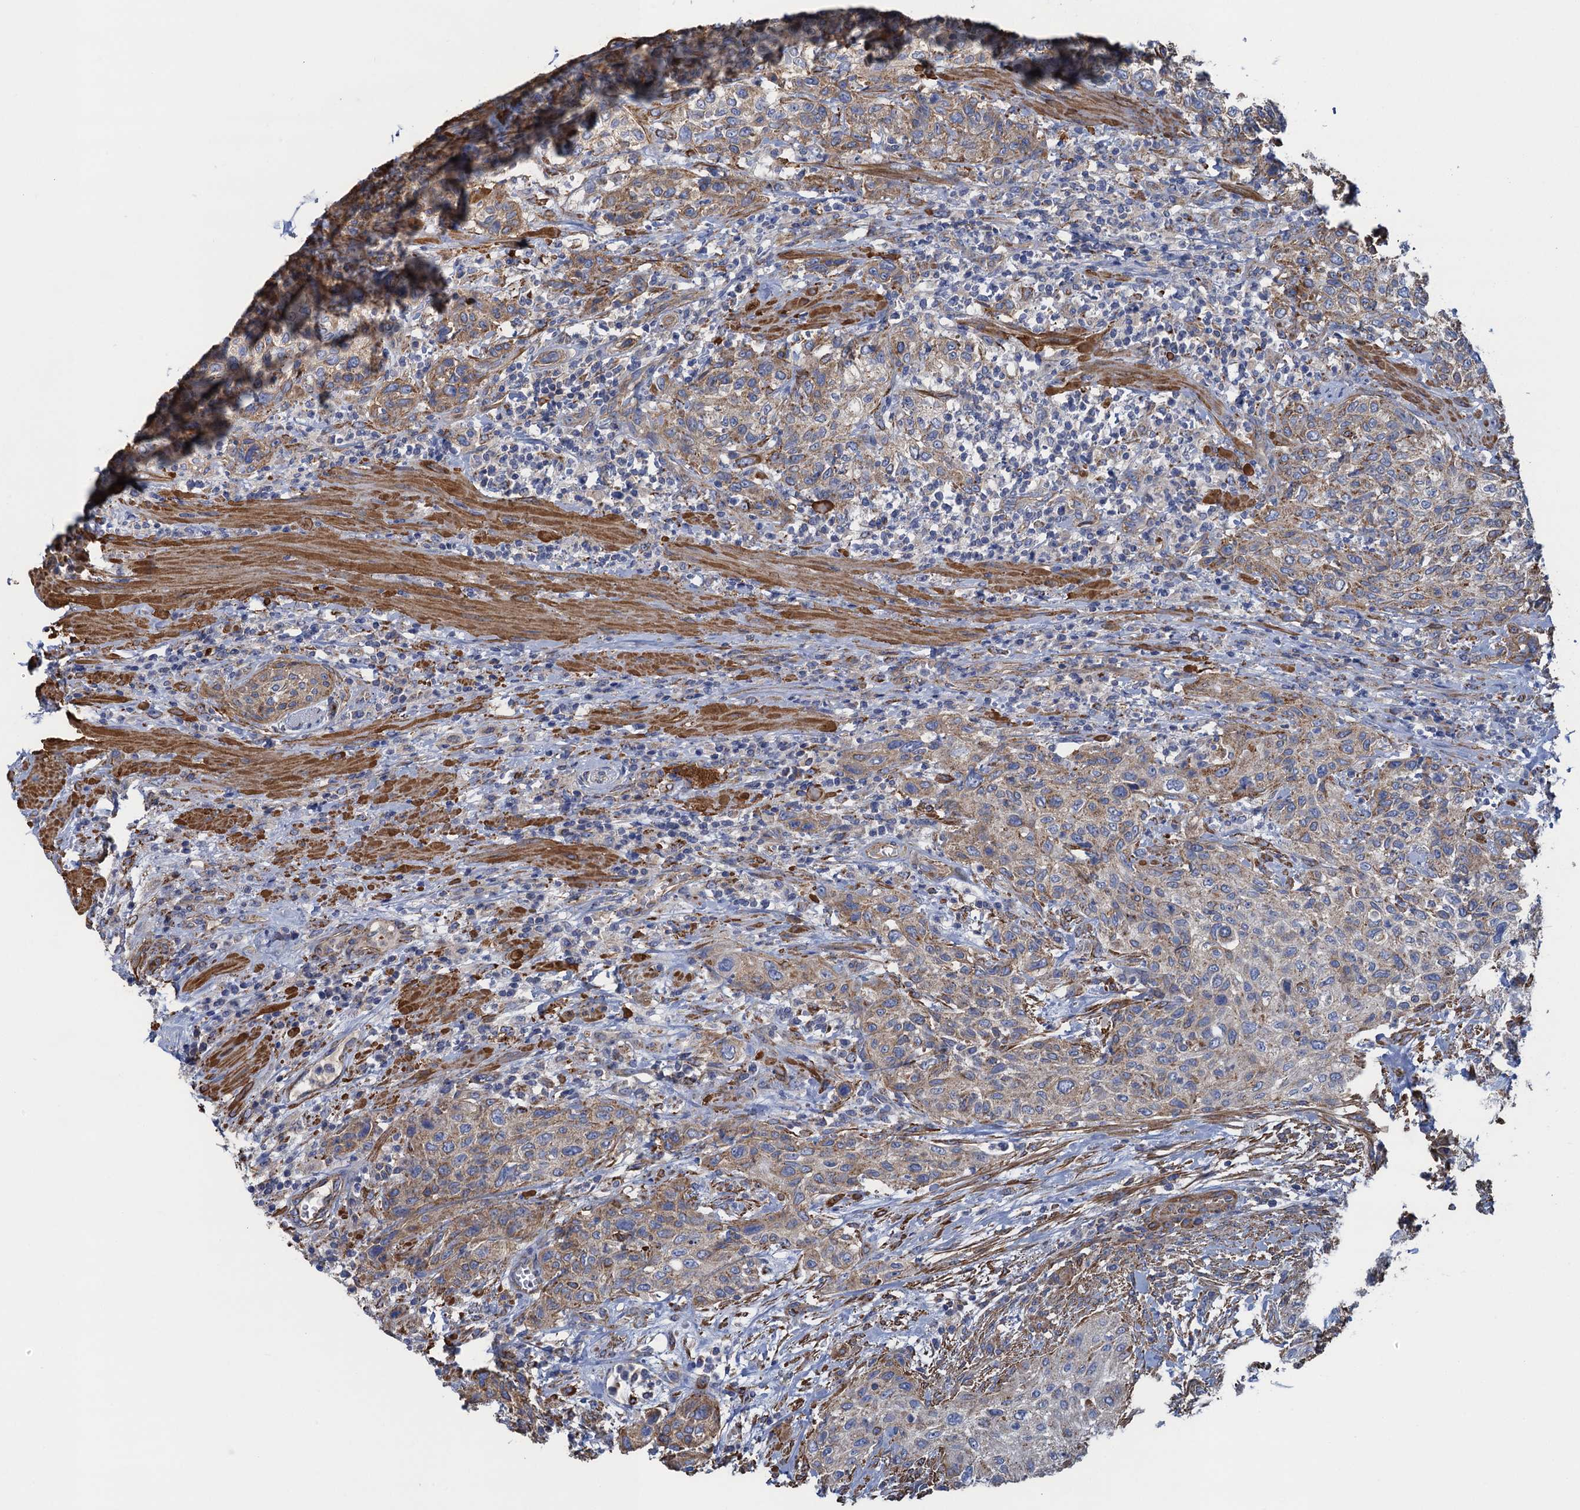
{"staining": {"intensity": "weak", "quantity": "25%-75%", "location": "cytoplasmic/membranous"}, "tissue": "urothelial cancer", "cell_type": "Tumor cells", "image_type": "cancer", "snomed": [{"axis": "morphology", "description": "Normal tissue, NOS"}, {"axis": "morphology", "description": "Urothelial carcinoma, NOS"}, {"axis": "topography", "description": "Urinary bladder"}, {"axis": "topography", "description": "Peripheral nerve tissue"}], "caption": "Human transitional cell carcinoma stained with a brown dye displays weak cytoplasmic/membranous positive expression in about 25%-75% of tumor cells.", "gene": "GCSH", "patient": {"sex": "male", "age": 35}}